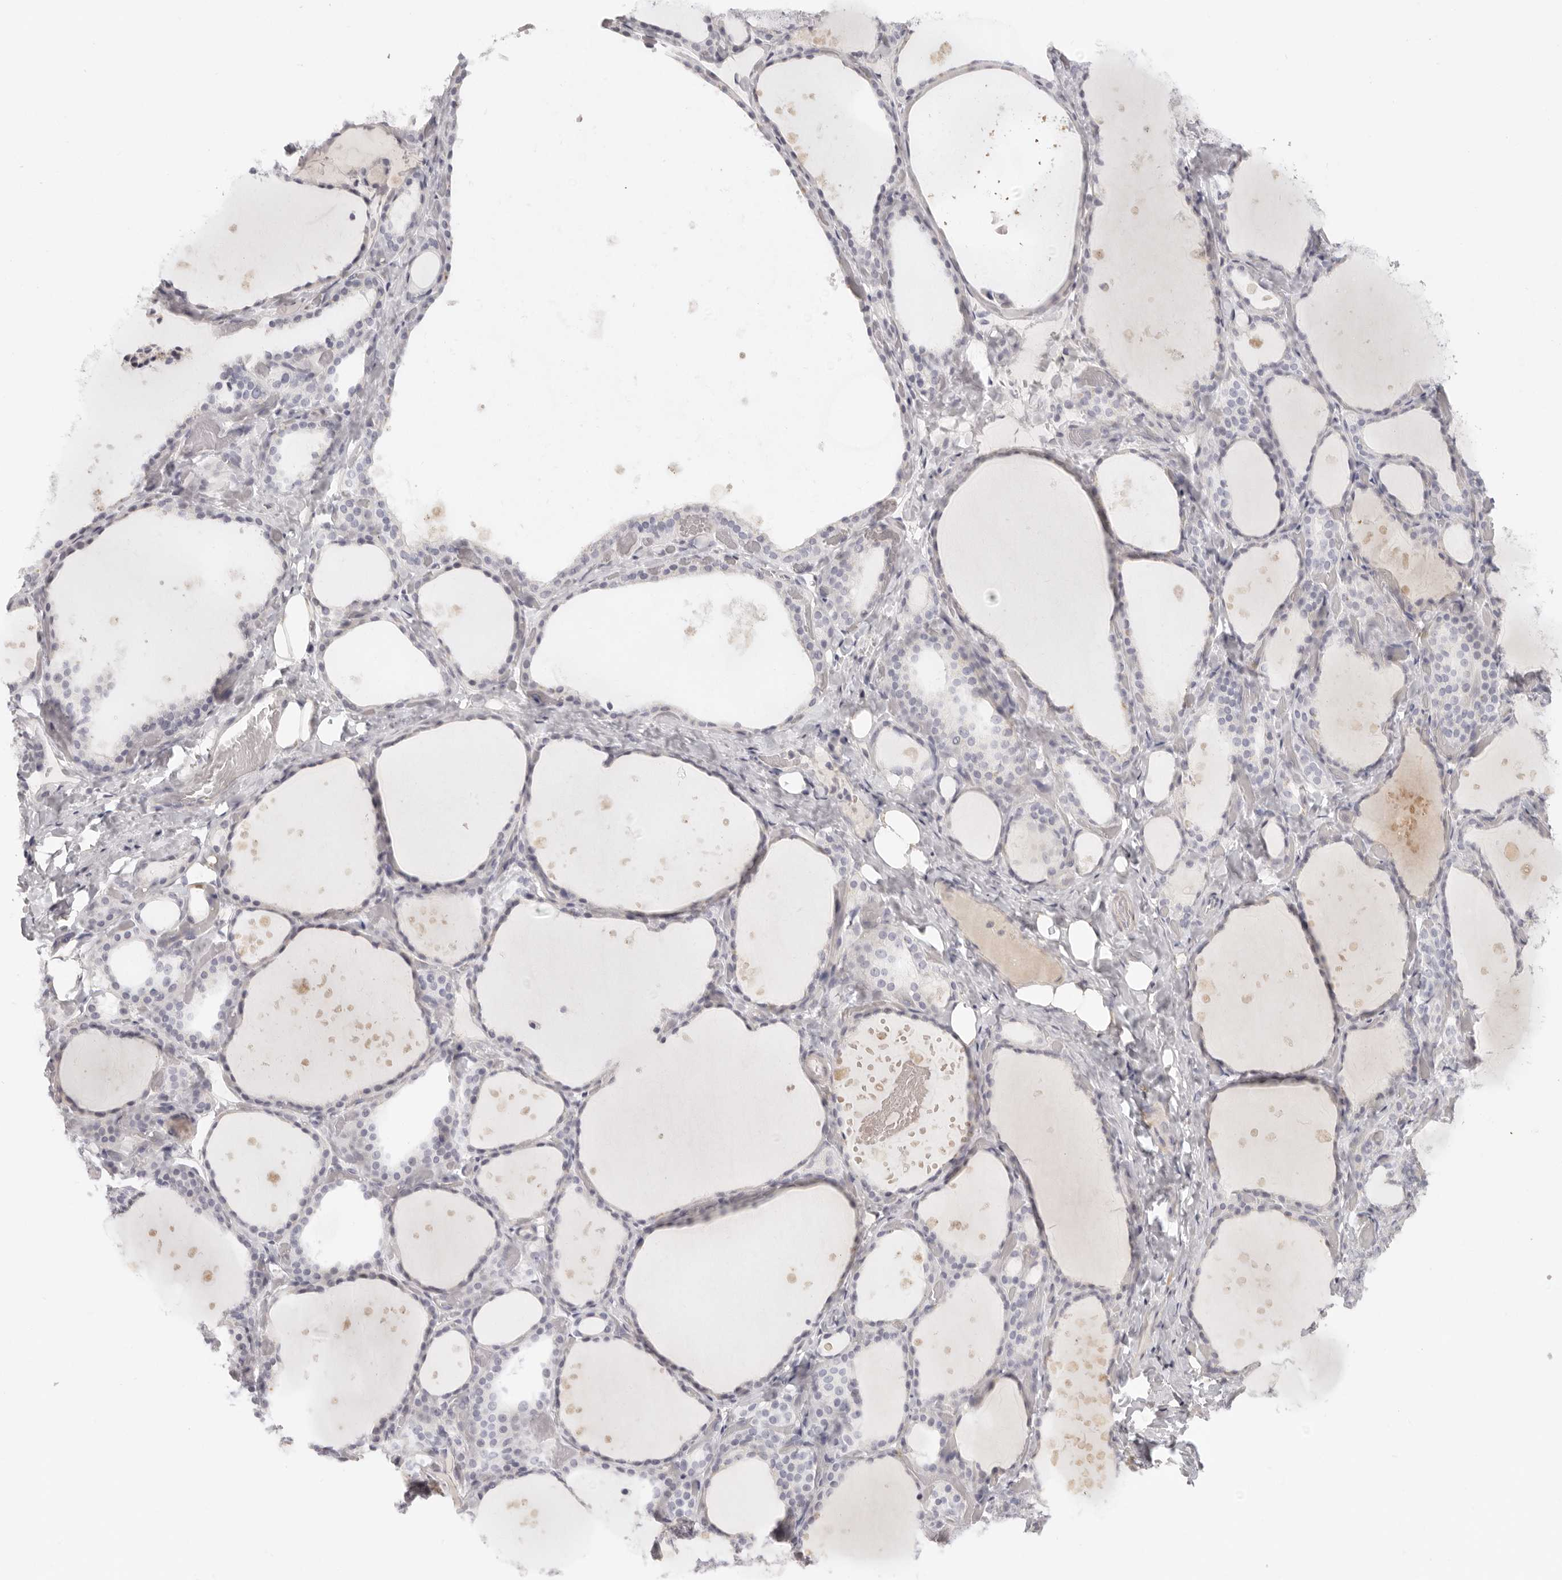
{"staining": {"intensity": "weak", "quantity": "<25%", "location": "cytoplasmic/membranous"}, "tissue": "thyroid gland", "cell_type": "Glandular cells", "image_type": "normal", "snomed": [{"axis": "morphology", "description": "Normal tissue, NOS"}, {"axis": "topography", "description": "Thyroid gland"}], "caption": "Thyroid gland stained for a protein using IHC displays no staining glandular cells.", "gene": "RXFP1", "patient": {"sex": "female", "age": 44}}